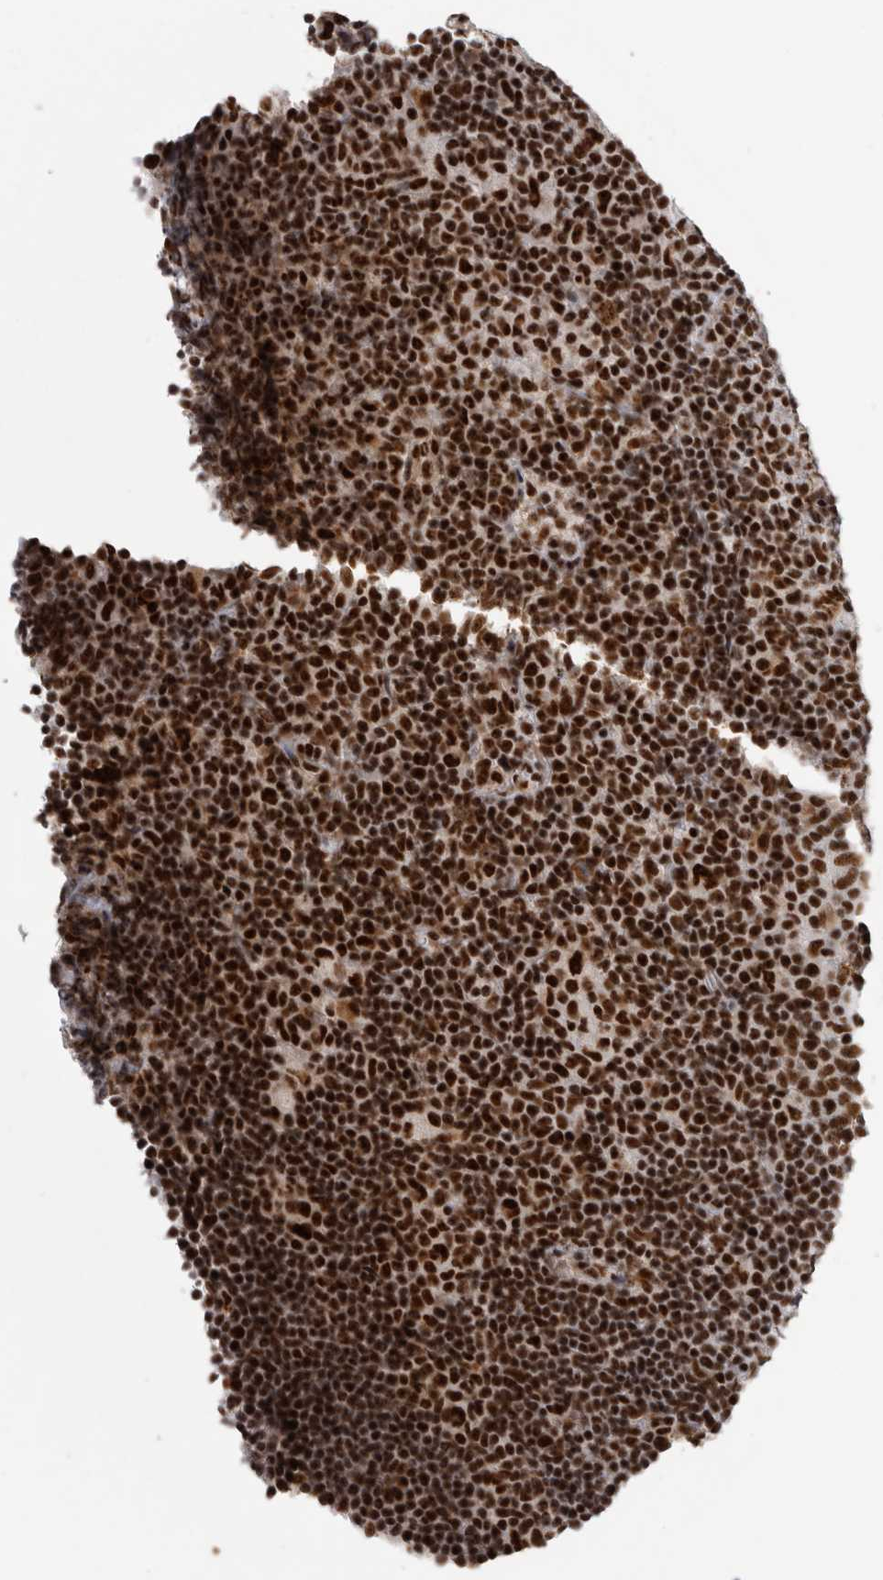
{"staining": {"intensity": "strong", "quantity": ">75%", "location": "nuclear"}, "tissue": "lymphoma", "cell_type": "Tumor cells", "image_type": "cancer", "snomed": [{"axis": "morphology", "description": "Hodgkin's disease, NOS"}, {"axis": "topography", "description": "Lymph node"}], "caption": "Protein staining of Hodgkin's disease tissue demonstrates strong nuclear staining in about >75% of tumor cells.", "gene": "CDK11A", "patient": {"sex": "female", "age": 57}}